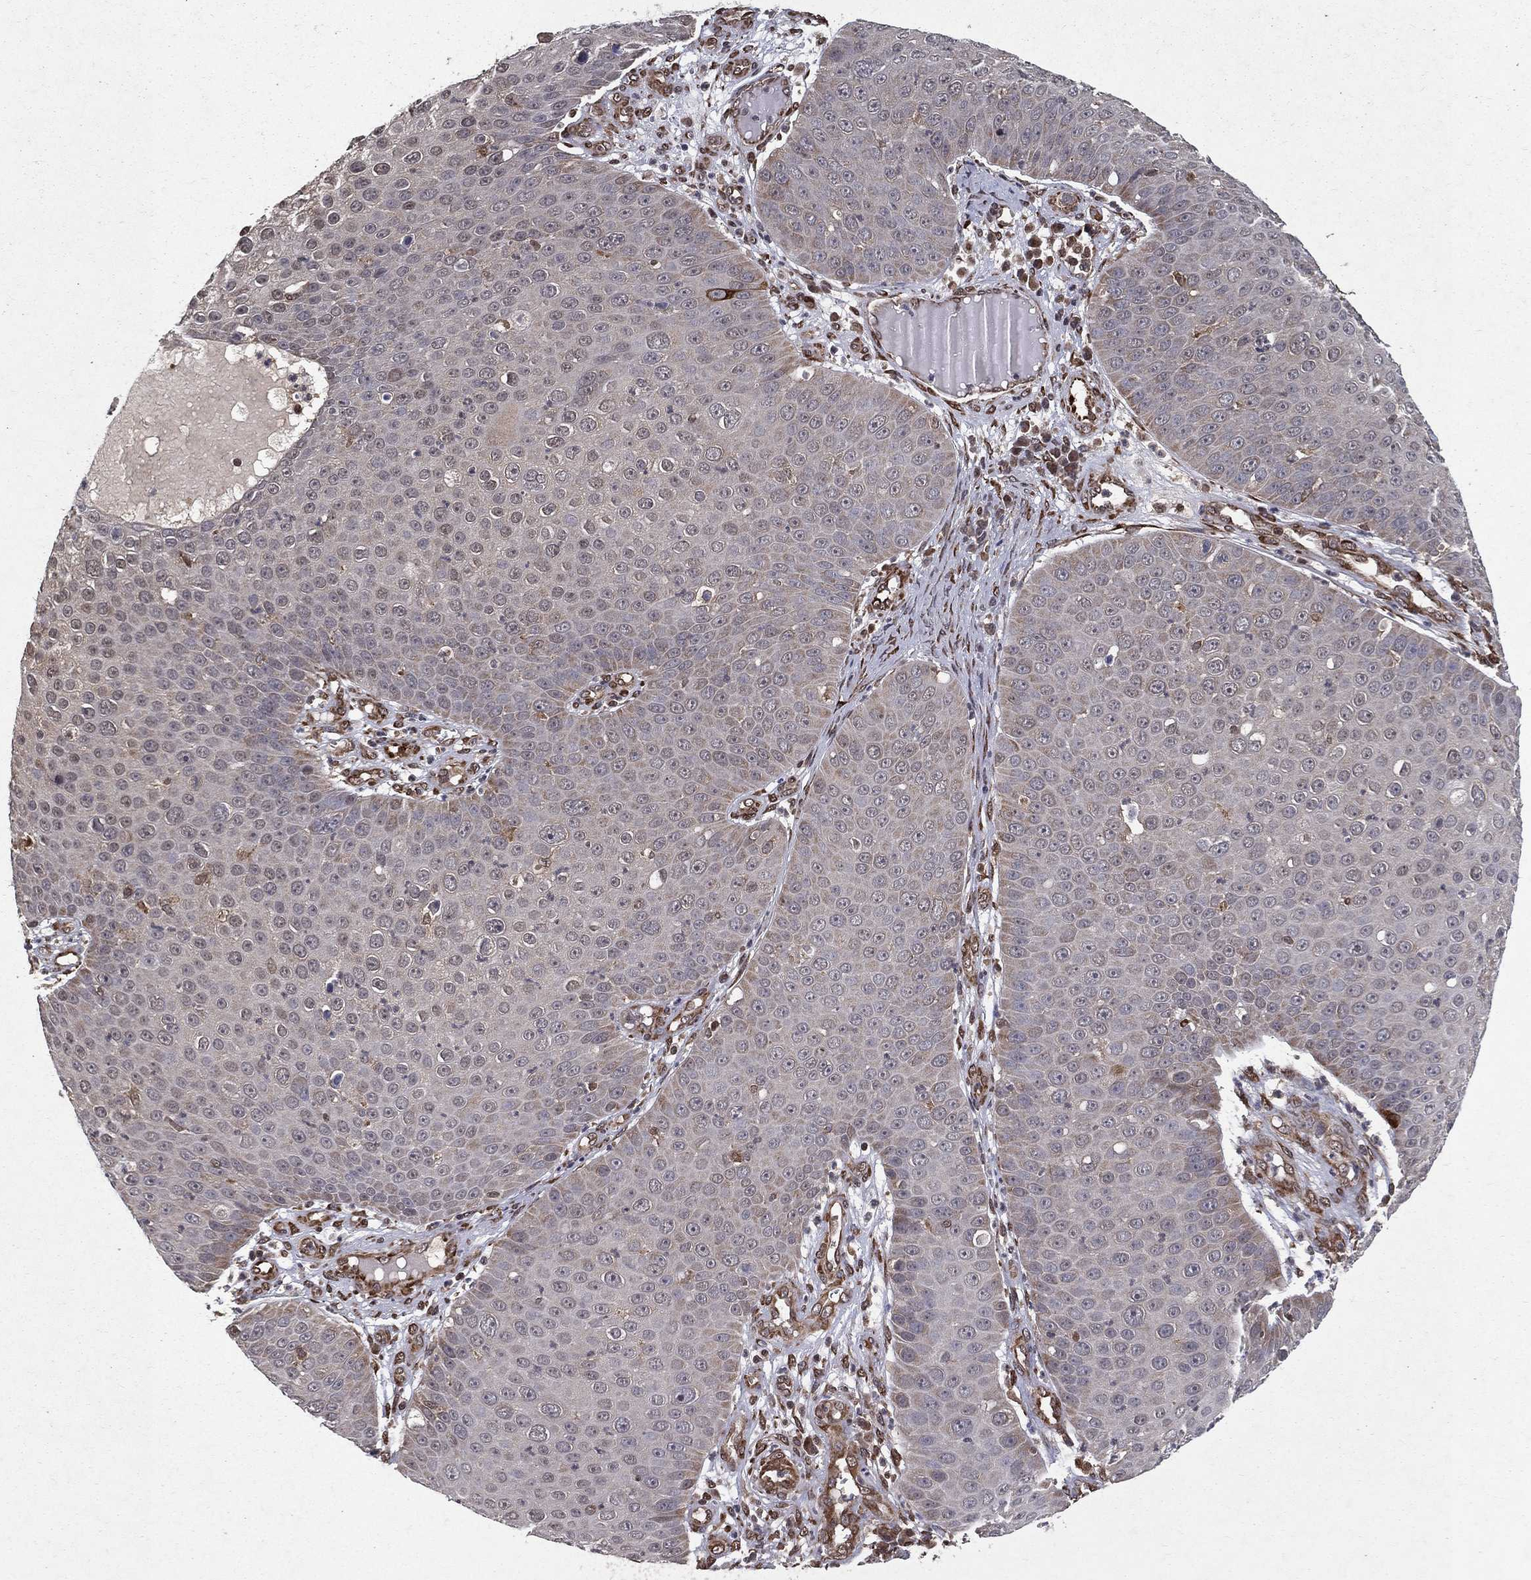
{"staining": {"intensity": "weak", "quantity": "<25%", "location": "nuclear"}, "tissue": "skin cancer", "cell_type": "Tumor cells", "image_type": "cancer", "snomed": [{"axis": "morphology", "description": "Squamous cell carcinoma, NOS"}, {"axis": "topography", "description": "Skin"}], "caption": "Tumor cells show no significant protein staining in squamous cell carcinoma (skin).", "gene": "CERS2", "patient": {"sex": "male", "age": 71}}